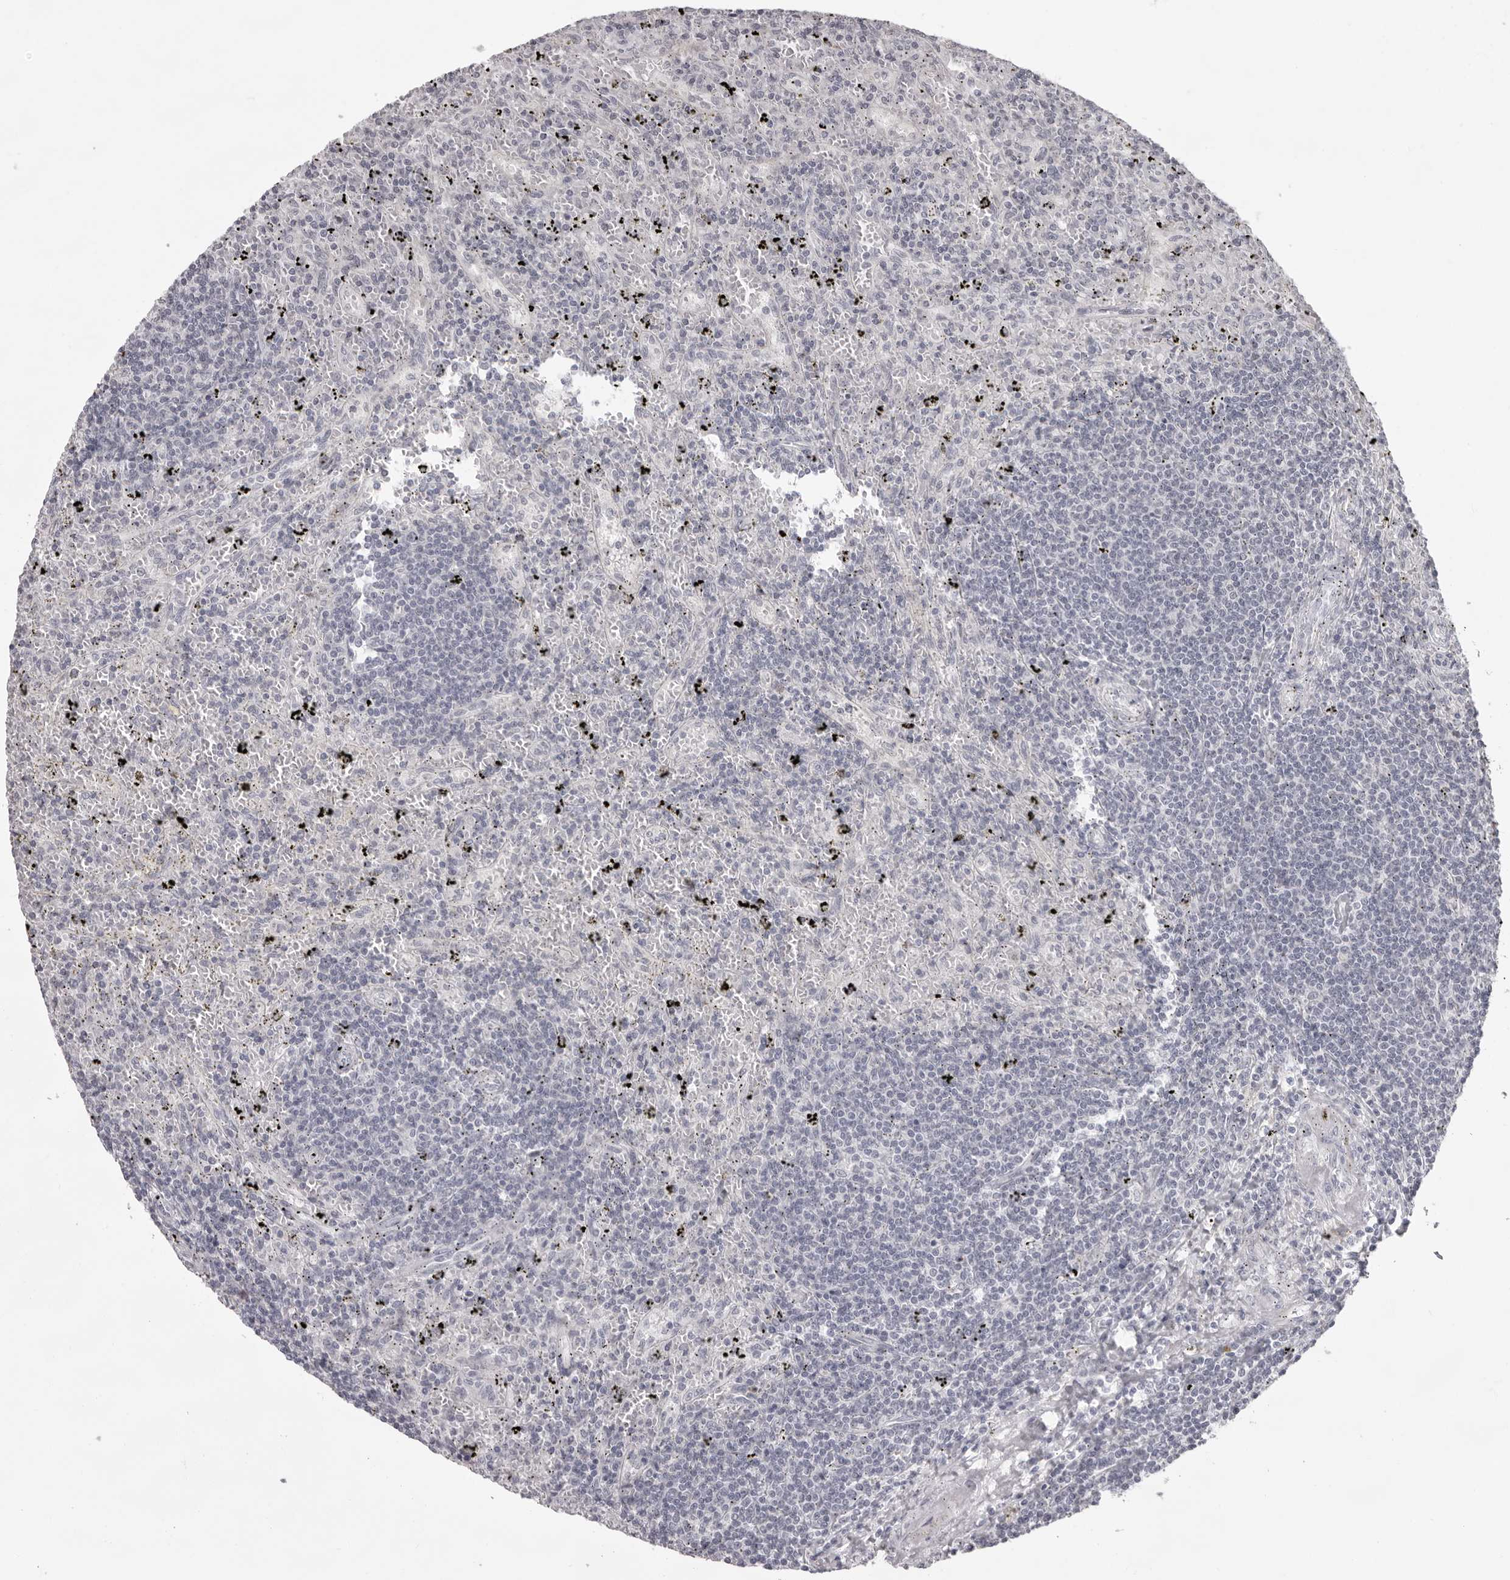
{"staining": {"intensity": "negative", "quantity": "none", "location": "none"}, "tissue": "lymphoma", "cell_type": "Tumor cells", "image_type": "cancer", "snomed": [{"axis": "morphology", "description": "Malignant lymphoma, non-Hodgkin's type, Low grade"}, {"axis": "topography", "description": "Spleen"}], "caption": "Protein analysis of lymphoma displays no significant staining in tumor cells.", "gene": "NUDT18", "patient": {"sex": "male", "age": 76}}